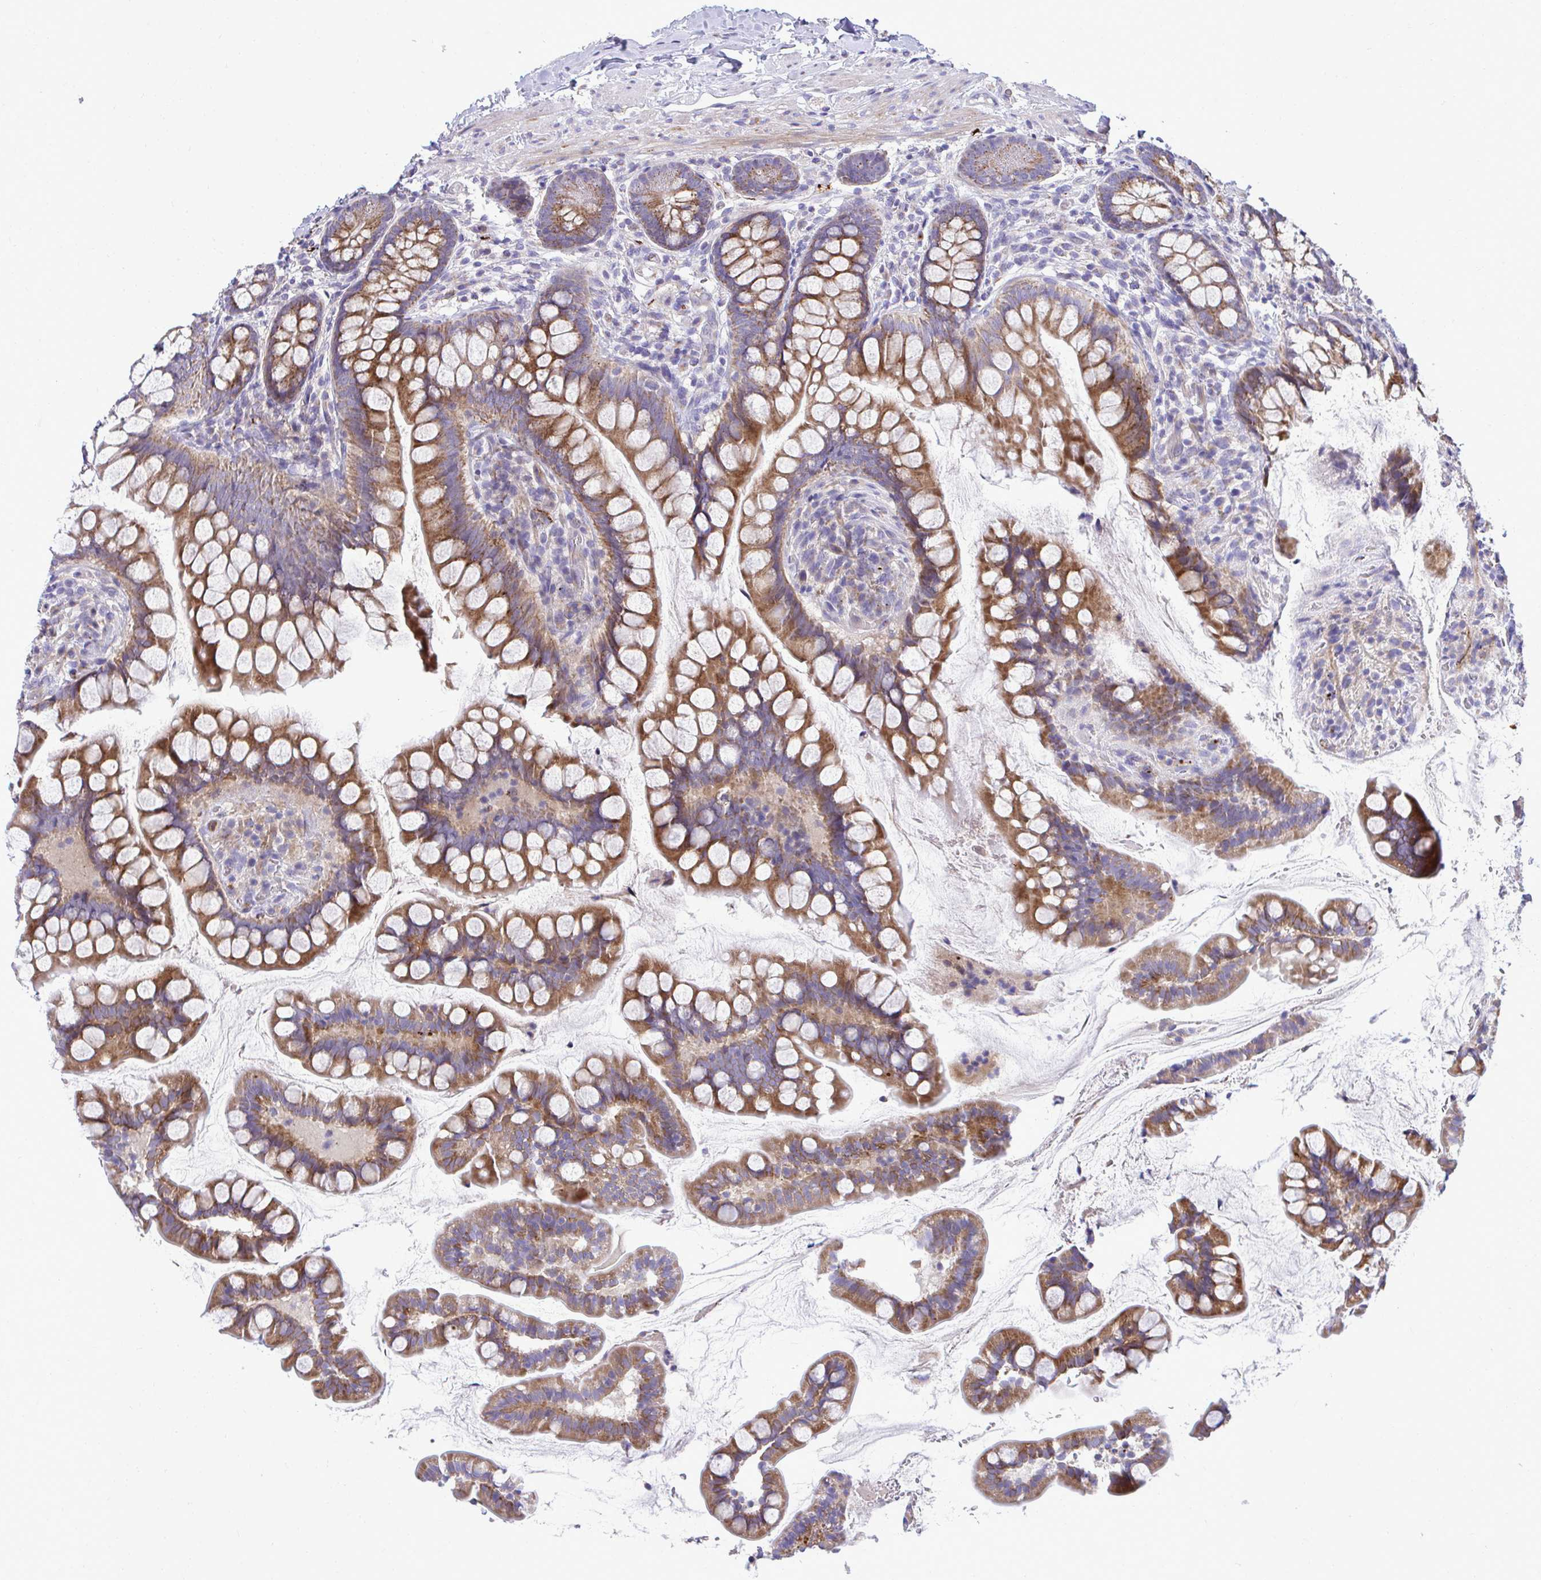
{"staining": {"intensity": "moderate", "quantity": ">75%", "location": "cytoplasmic/membranous"}, "tissue": "small intestine", "cell_type": "Glandular cells", "image_type": "normal", "snomed": [{"axis": "morphology", "description": "Normal tissue, NOS"}, {"axis": "topography", "description": "Small intestine"}], "caption": "A histopathology image showing moderate cytoplasmic/membranous staining in approximately >75% of glandular cells in normal small intestine, as visualized by brown immunohistochemical staining.", "gene": "MRPS16", "patient": {"sex": "male", "age": 70}}